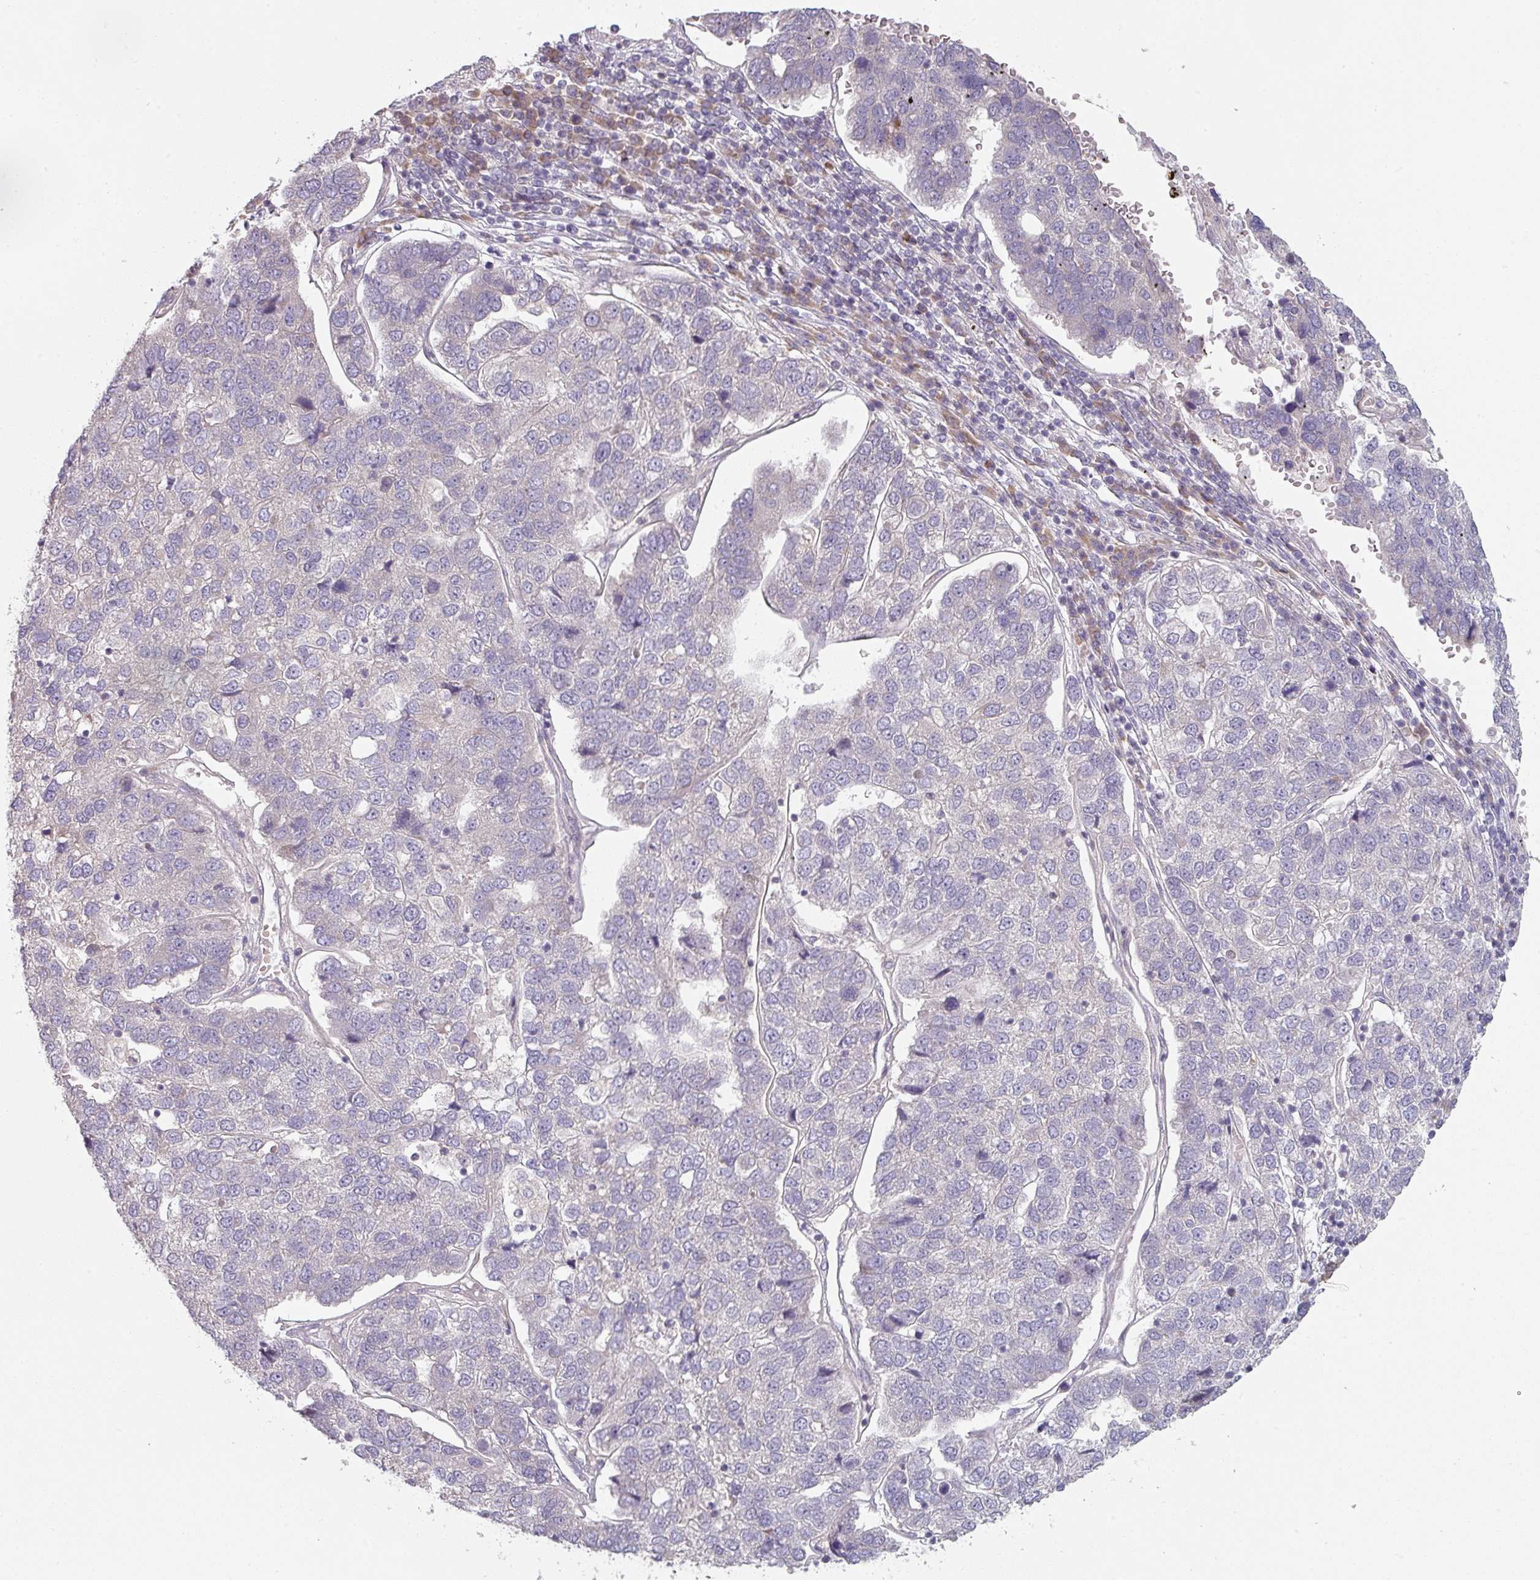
{"staining": {"intensity": "negative", "quantity": "none", "location": "none"}, "tissue": "pancreatic cancer", "cell_type": "Tumor cells", "image_type": "cancer", "snomed": [{"axis": "morphology", "description": "Adenocarcinoma, NOS"}, {"axis": "topography", "description": "Pancreas"}], "caption": "Pancreatic cancer was stained to show a protein in brown. There is no significant expression in tumor cells.", "gene": "TAPT1", "patient": {"sex": "female", "age": 61}}